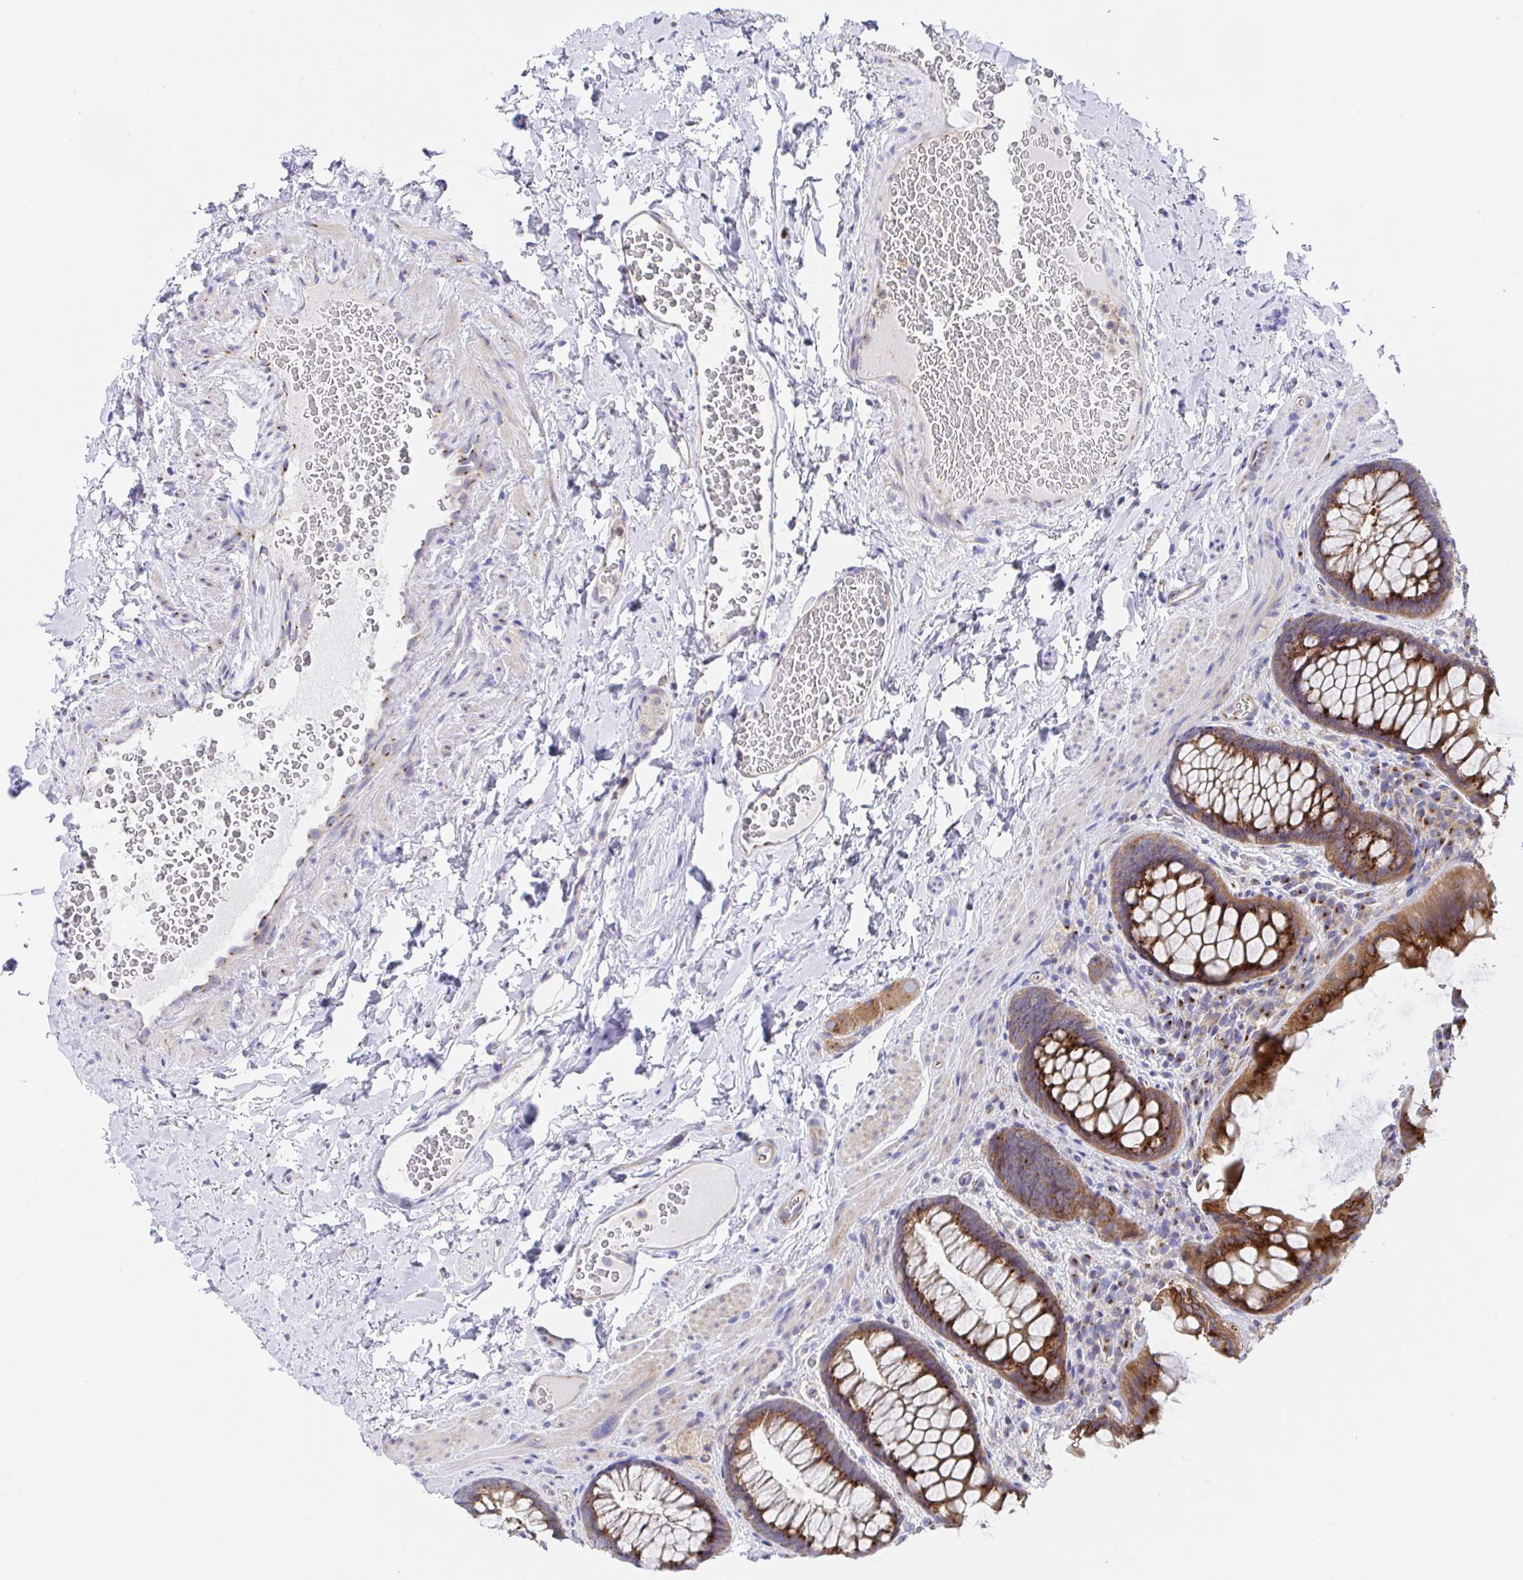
{"staining": {"intensity": "strong", "quantity": ">75%", "location": "cytoplasmic/membranous"}, "tissue": "rectum", "cell_type": "Glandular cells", "image_type": "normal", "snomed": [{"axis": "morphology", "description": "Normal tissue, NOS"}, {"axis": "topography", "description": "Rectum"}], "caption": "Strong cytoplasmic/membranous staining is identified in about >75% of glandular cells in unremarkable rectum. (DAB (3,3'-diaminobenzidine) IHC with brightfield microscopy, high magnification).", "gene": "GOLGA1", "patient": {"sex": "female", "age": 69}}